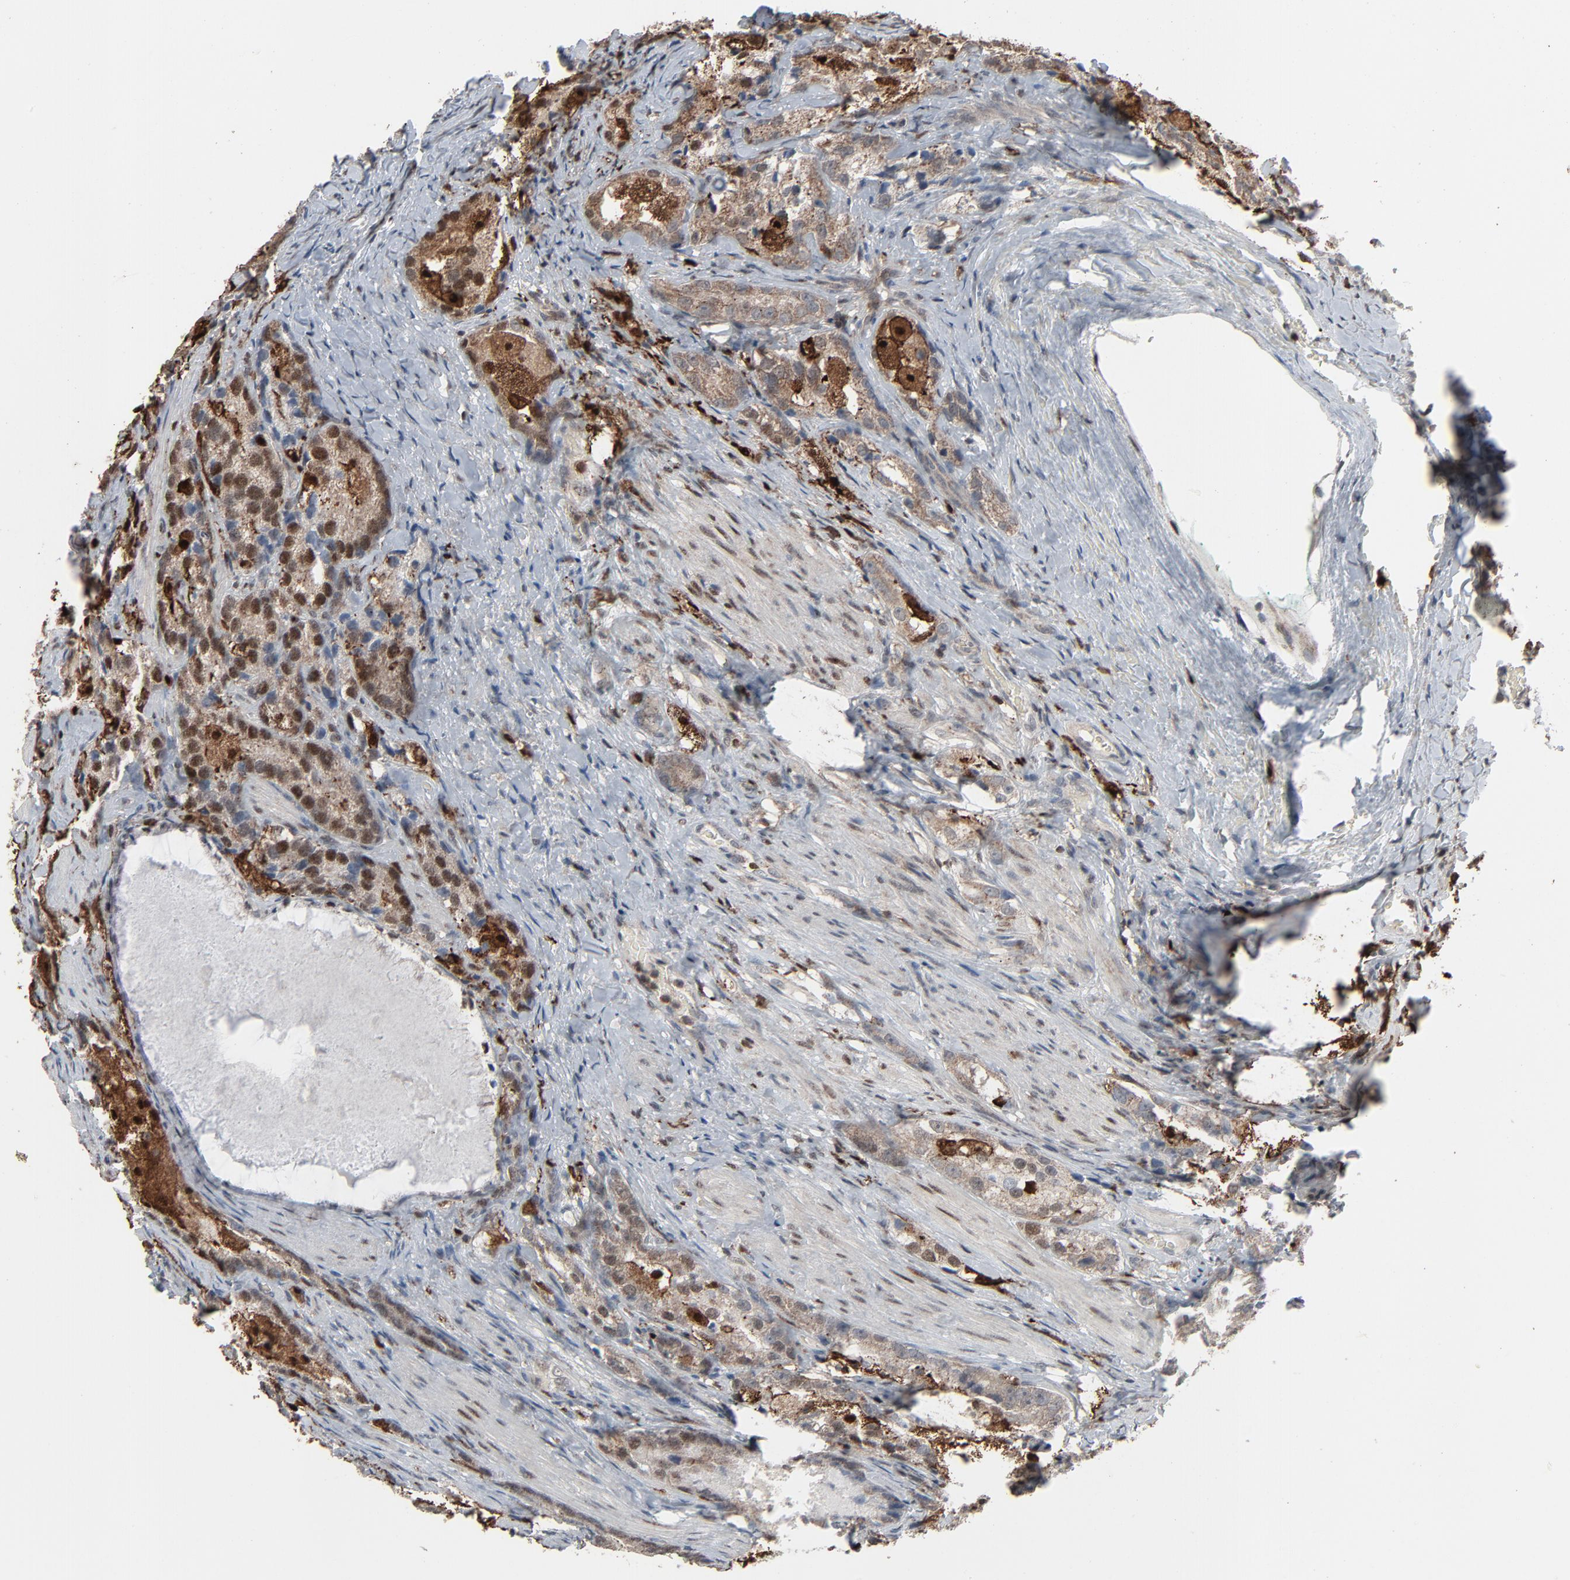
{"staining": {"intensity": "moderate", "quantity": ">75%", "location": "cytoplasmic/membranous,nuclear"}, "tissue": "prostate cancer", "cell_type": "Tumor cells", "image_type": "cancer", "snomed": [{"axis": "morphology", "description": "Adenocarcinoma, High grade"}, {"axis": "topography", "description": "Prostate"}], "caption": "An image showing moderate cytoplasmic/membranous and nuclear positivity in approximately >75% of tumor cells in prostate cancer, as visualized by brown immunohistochemical staining.", "gene": "DOCK8", "patient": {"sex": "male", "age": 63}}